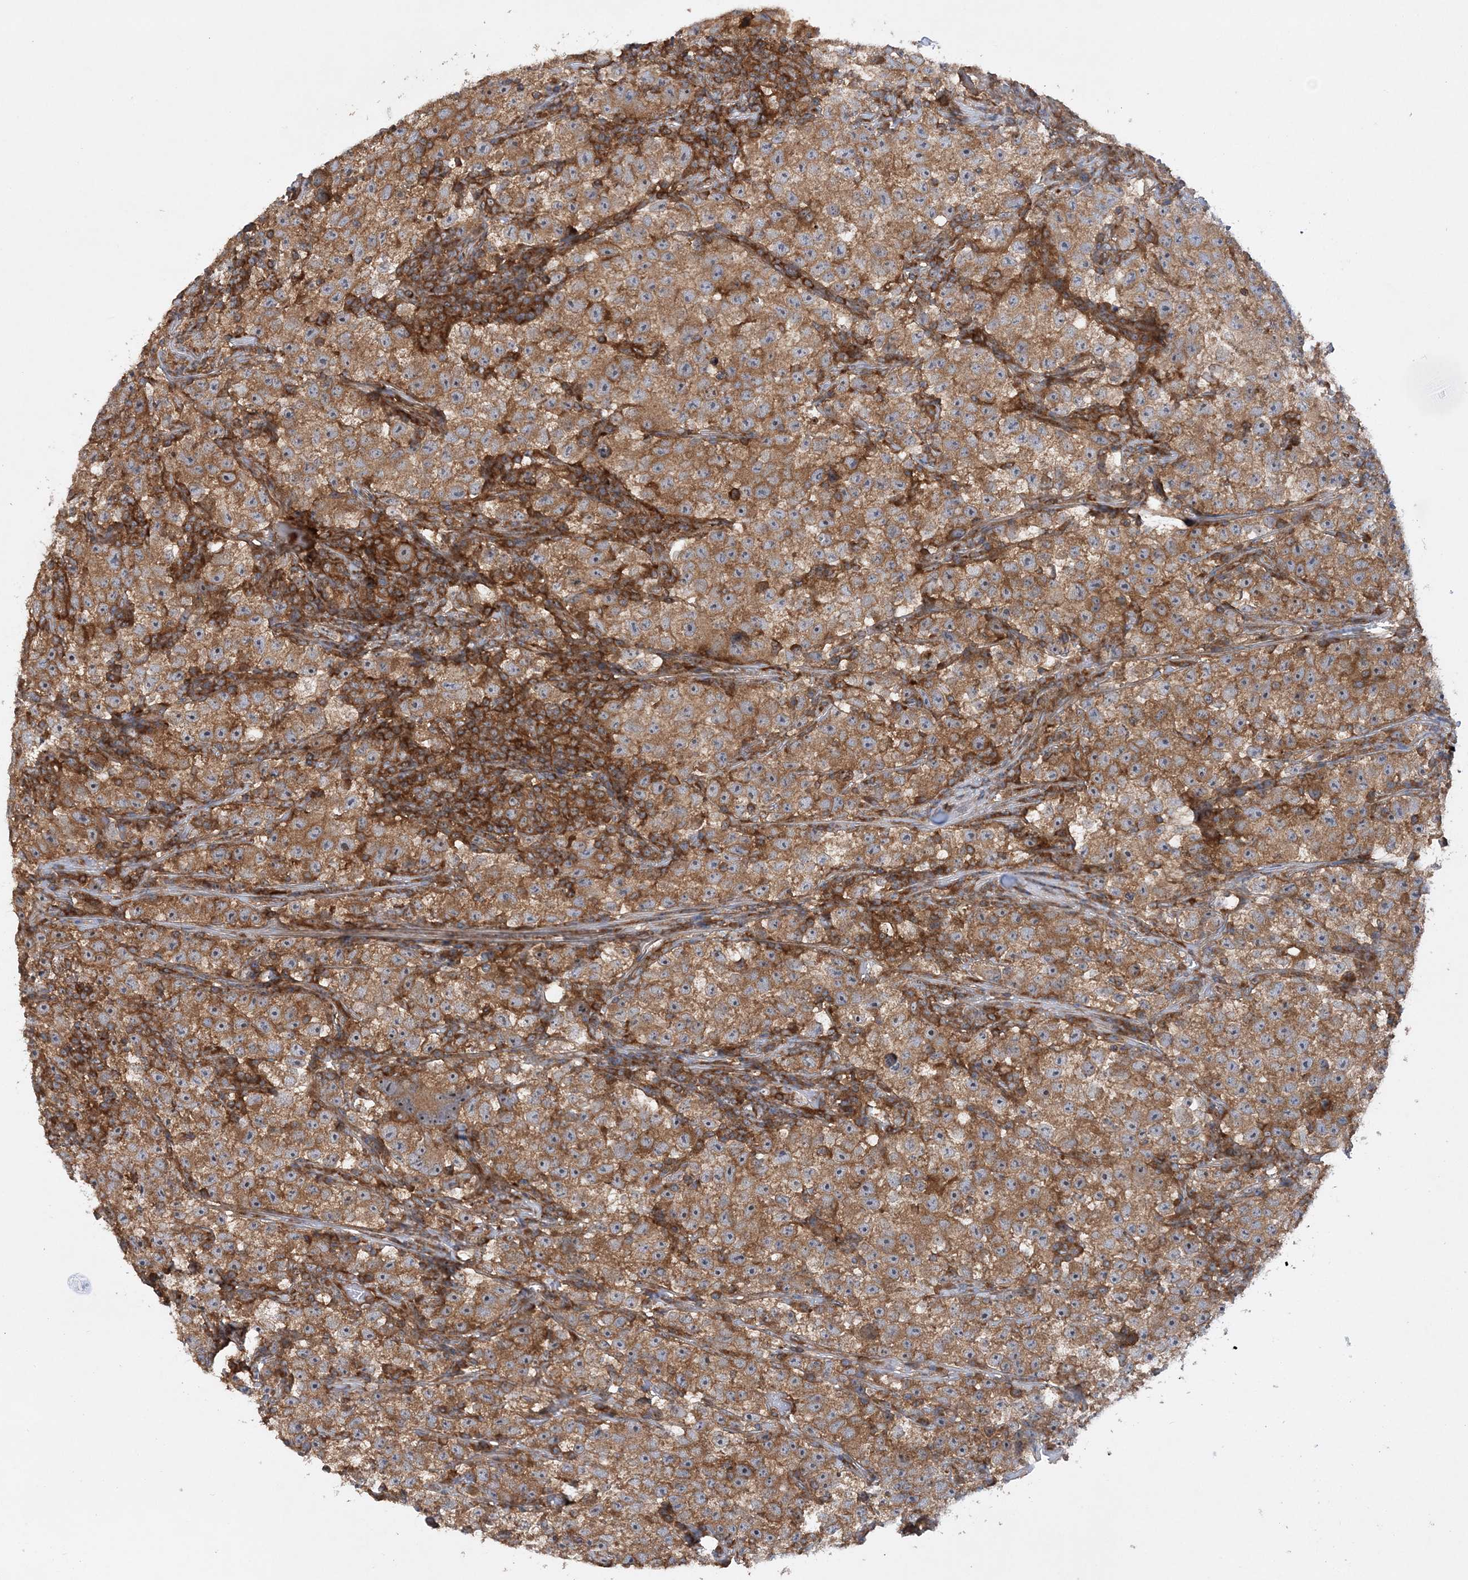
{"staining": {"intensity": "moderate", "quantity": ">75%", "location": "cytoplasmic/membranous"}, "tissue": "testis cancer", "cell_type": "Tumor cells", "image_type": "cancer", "snomed": [{"axis": "morphology", "description": "Seminoma, NOS"}, {"axis": "topography", "description": "Testis"}], "caption": "Protein expression analysis of human seminoma (testis) reveals moderate cytoplasmic/membranous staining in approximately >75% of tumor cells.", "gene": "ACAP2", "patient": {"sex": "male", "age": 22}}